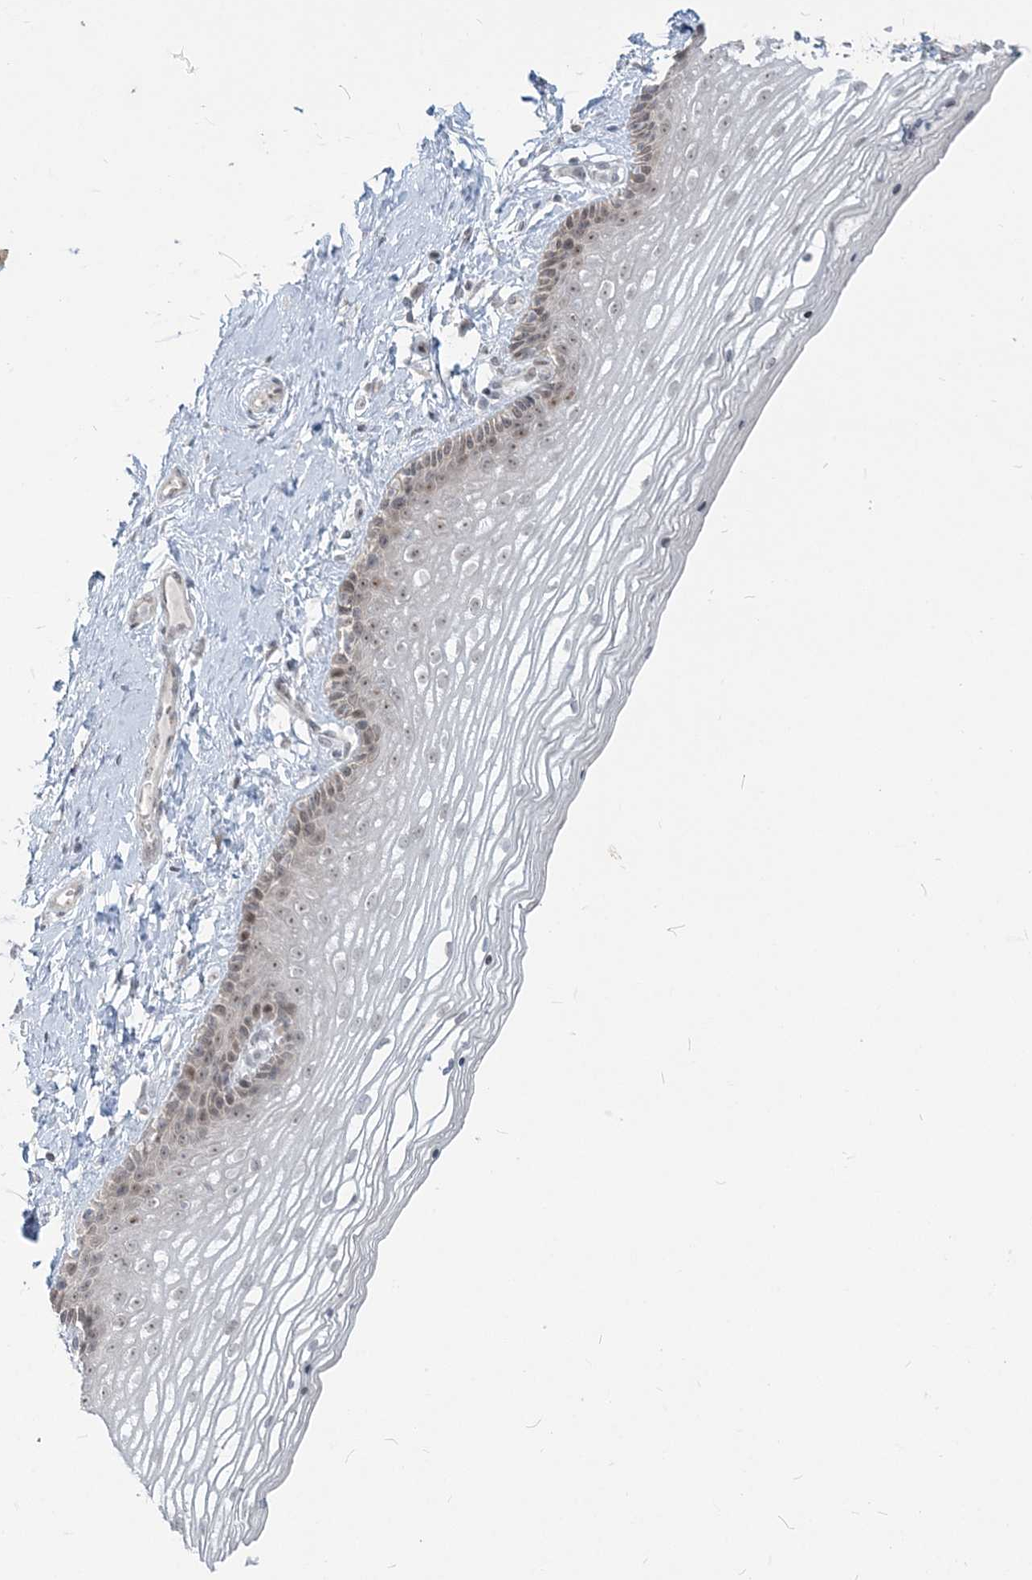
{"staining": {"intensity": "weak", "quantity": "25%-75%", "location": "nuclear"}, "tissue": "vagina", "cell_type": "Squamous epithelial cells", "image_type": "normal", "snomed": [{"axis": "morphology", "description": "Normal tissue, NOS"}, {"axis": "topography", "description": "Vagina"}], "caption": "Vagina stained for a protein shows weak nuclear positivity in squamous epithelial cells. (IHC, brightfield microscopy, high magnification).", "gene": "SDAD1", "patient": {"sex": "female", "age": 46}}